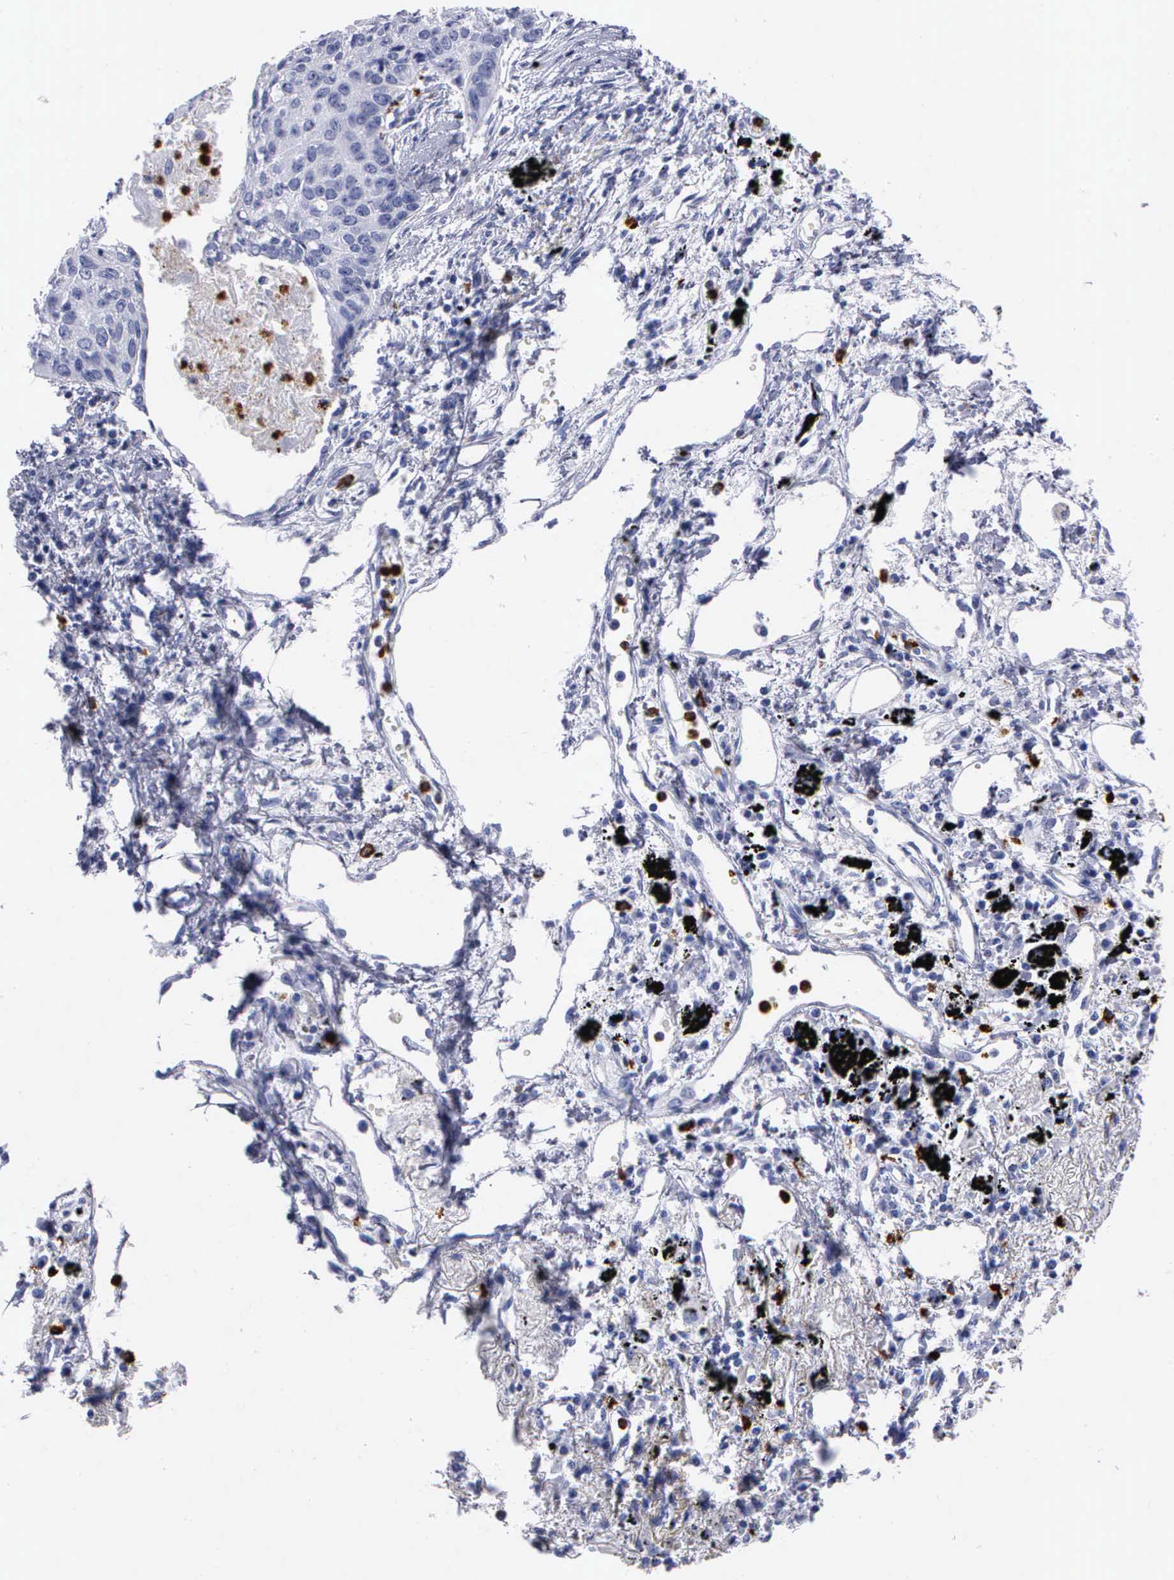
{"staining": {"intensity": "negative", "quantity": "none", "location": "none"}, "tissue": "lung cancer", "cell_type": "Tumor cells", "image_type": "cancer", "snomed": [{"axis": "morphology", "description": "Squamous cell carcinoma, NOS"}, {"axis": "topography", "description": "Lung"}], "caption": "Tumor cells show no significant positivity in squamous cell carcinoma (lung).", "gene": "CTSG", "patient": {"sex": "male", "age": 71}}